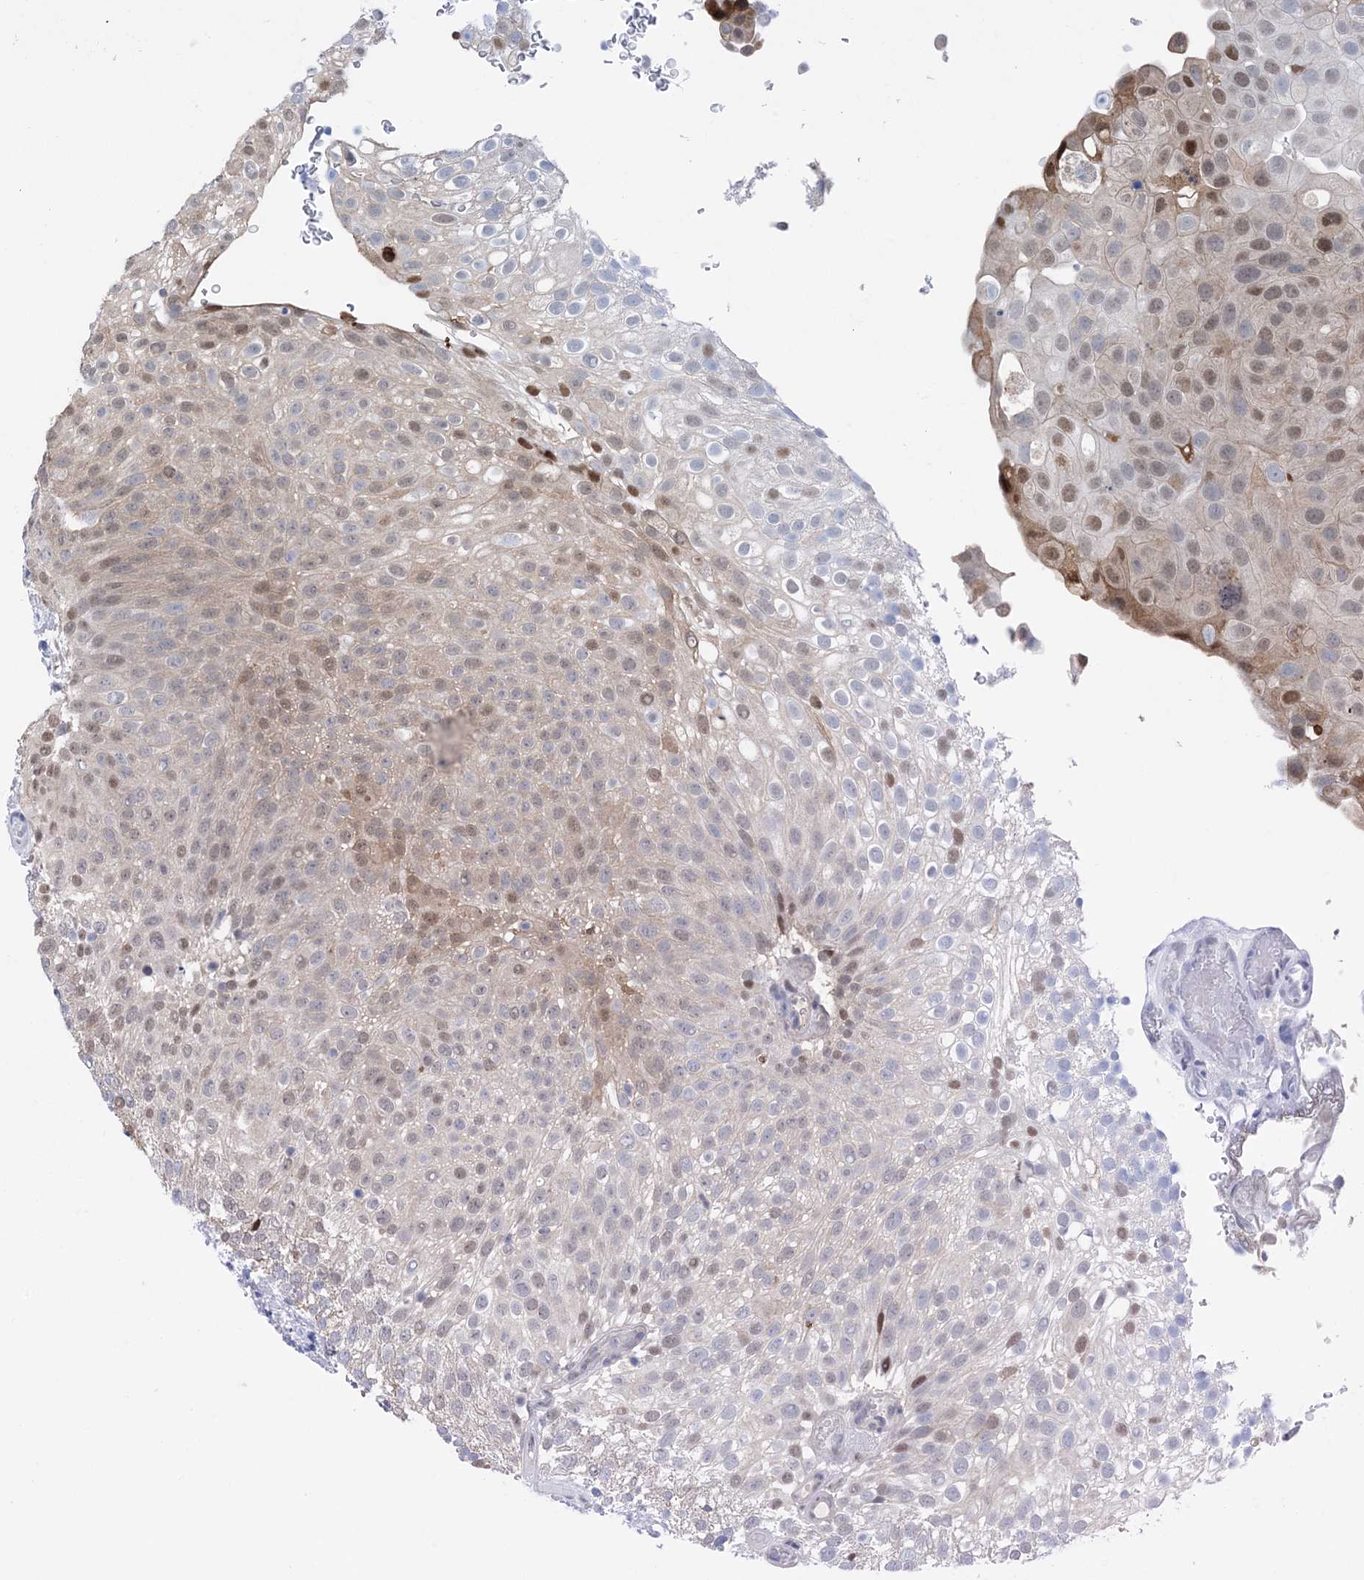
{"staining": {"intensity": "moderate", "quantity": "<25%", "location": "nuclear"}, "tissue": "urothelial cancer", "cell_type": "Tumor cells", "image_type": "cancer", "snomed": [{"axis": "morphology", "description": "Urothelial carcinoma, Low grade"}, {"axis": "topography", "description": "Urinary bladder"}], "caption": "Low-grade urothelial carcinoma was stained to show a protein in brown. There is low levels of moderate nuclear positivity in approximately <25% of tumor cells. The staining was performed using DAB (3,3'-diaminobenzidine) to visualize the protein expression in brown, while the nuclei were stained in blue with hematoxylin (Magnification: 20x).", "gene": "HIKESHI", "patient": {"sex": "male", "age": 78}}